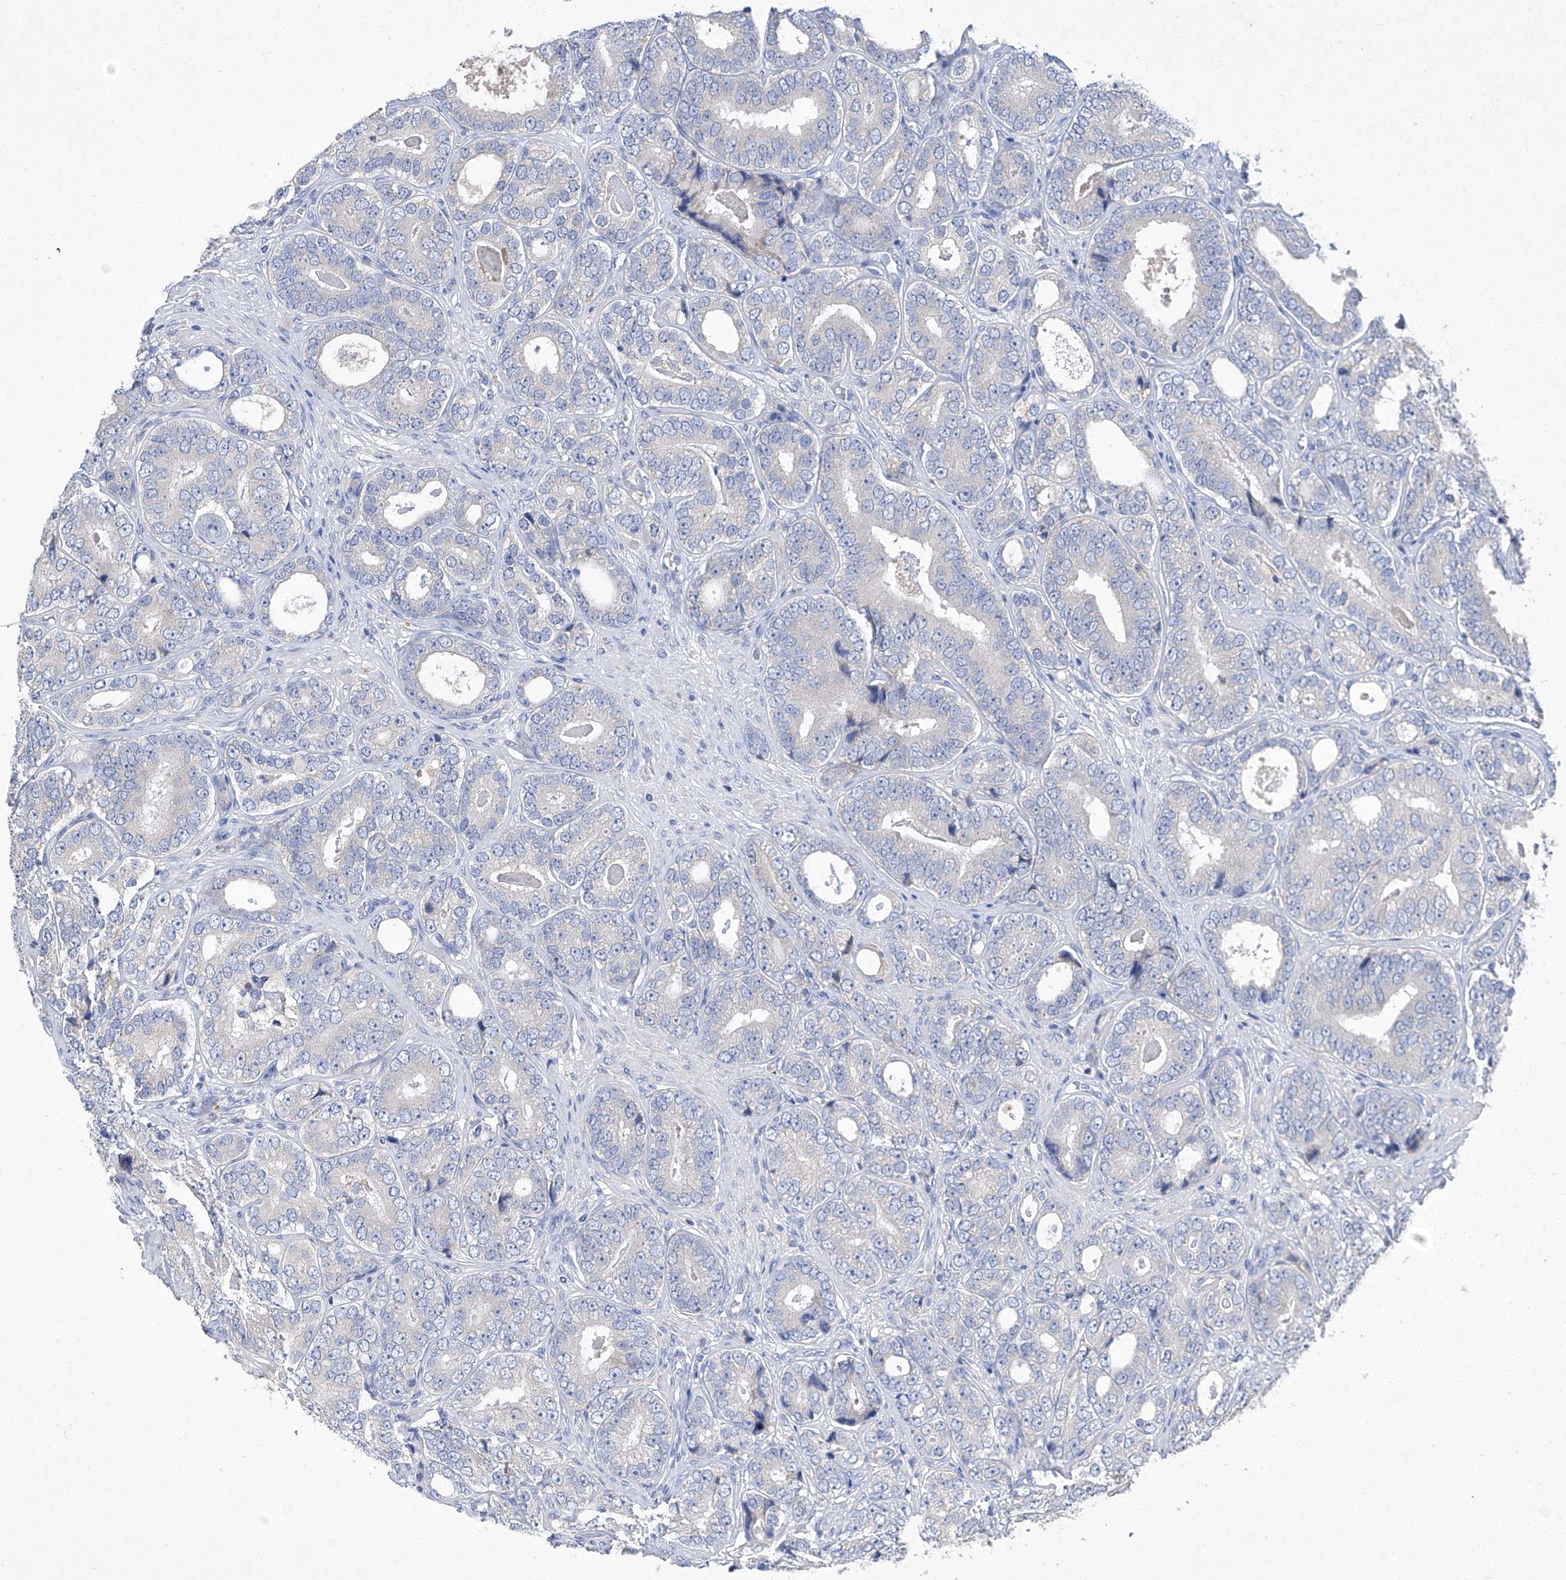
{"staining": {"intensity": "negative", "quantity": "none", "location": "none"}, "tissue": "prostate cancer", "cell_type": "Tumor cells", "image_type": "cancer", "snomed": [{"axis": "morphology", "description": "Adenocarcinoma, High grade"}, {"axis": "topography", "description": "Prostate"}], "caption": "Micrograph shows no significant protein positivity in tumor cells of prostate cancer.", "gene": "SBK2", "patient": {"sex": "male", "age": 56}}